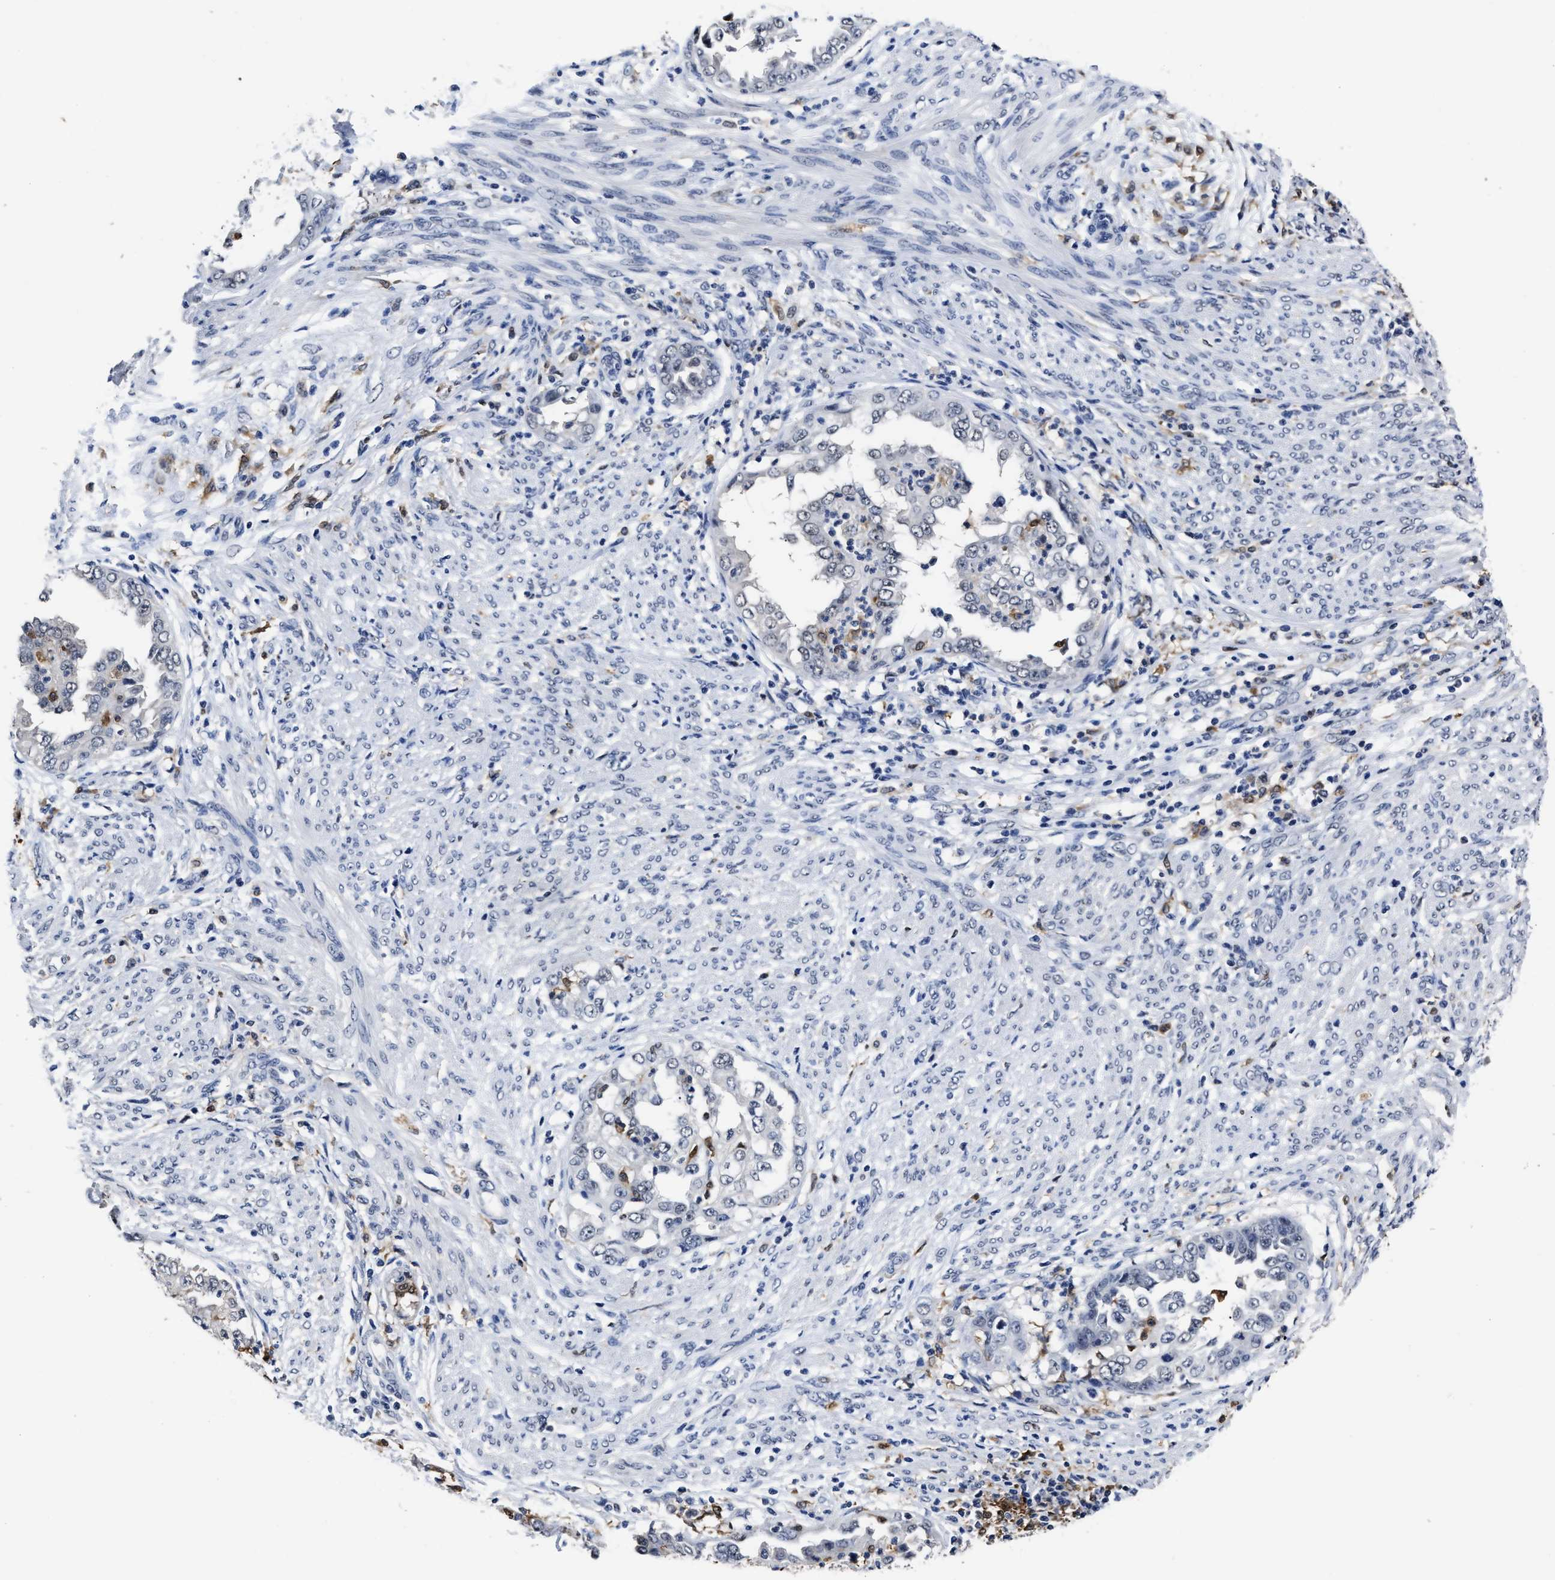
{"staining": {"intensity": "negative", "quantity": "none", "location": "none"}, "tissue": "endometrial cancer", "cell_type": "Tumor cells", "image_type": "cancer", "snomed": [{"axis": "morphology", "description": "Adenocarcinoma, NOS"}, {"axis": "topography", "description": "Endometrium"}], "caption": "This is an immunohistochemistry (IHC) micrograph of endometrial cancer (adenocarcinoma). There is no staining in tumor cells.", "gene": "PRPF4B", "patient": {"sex": "female", "age": 85}}